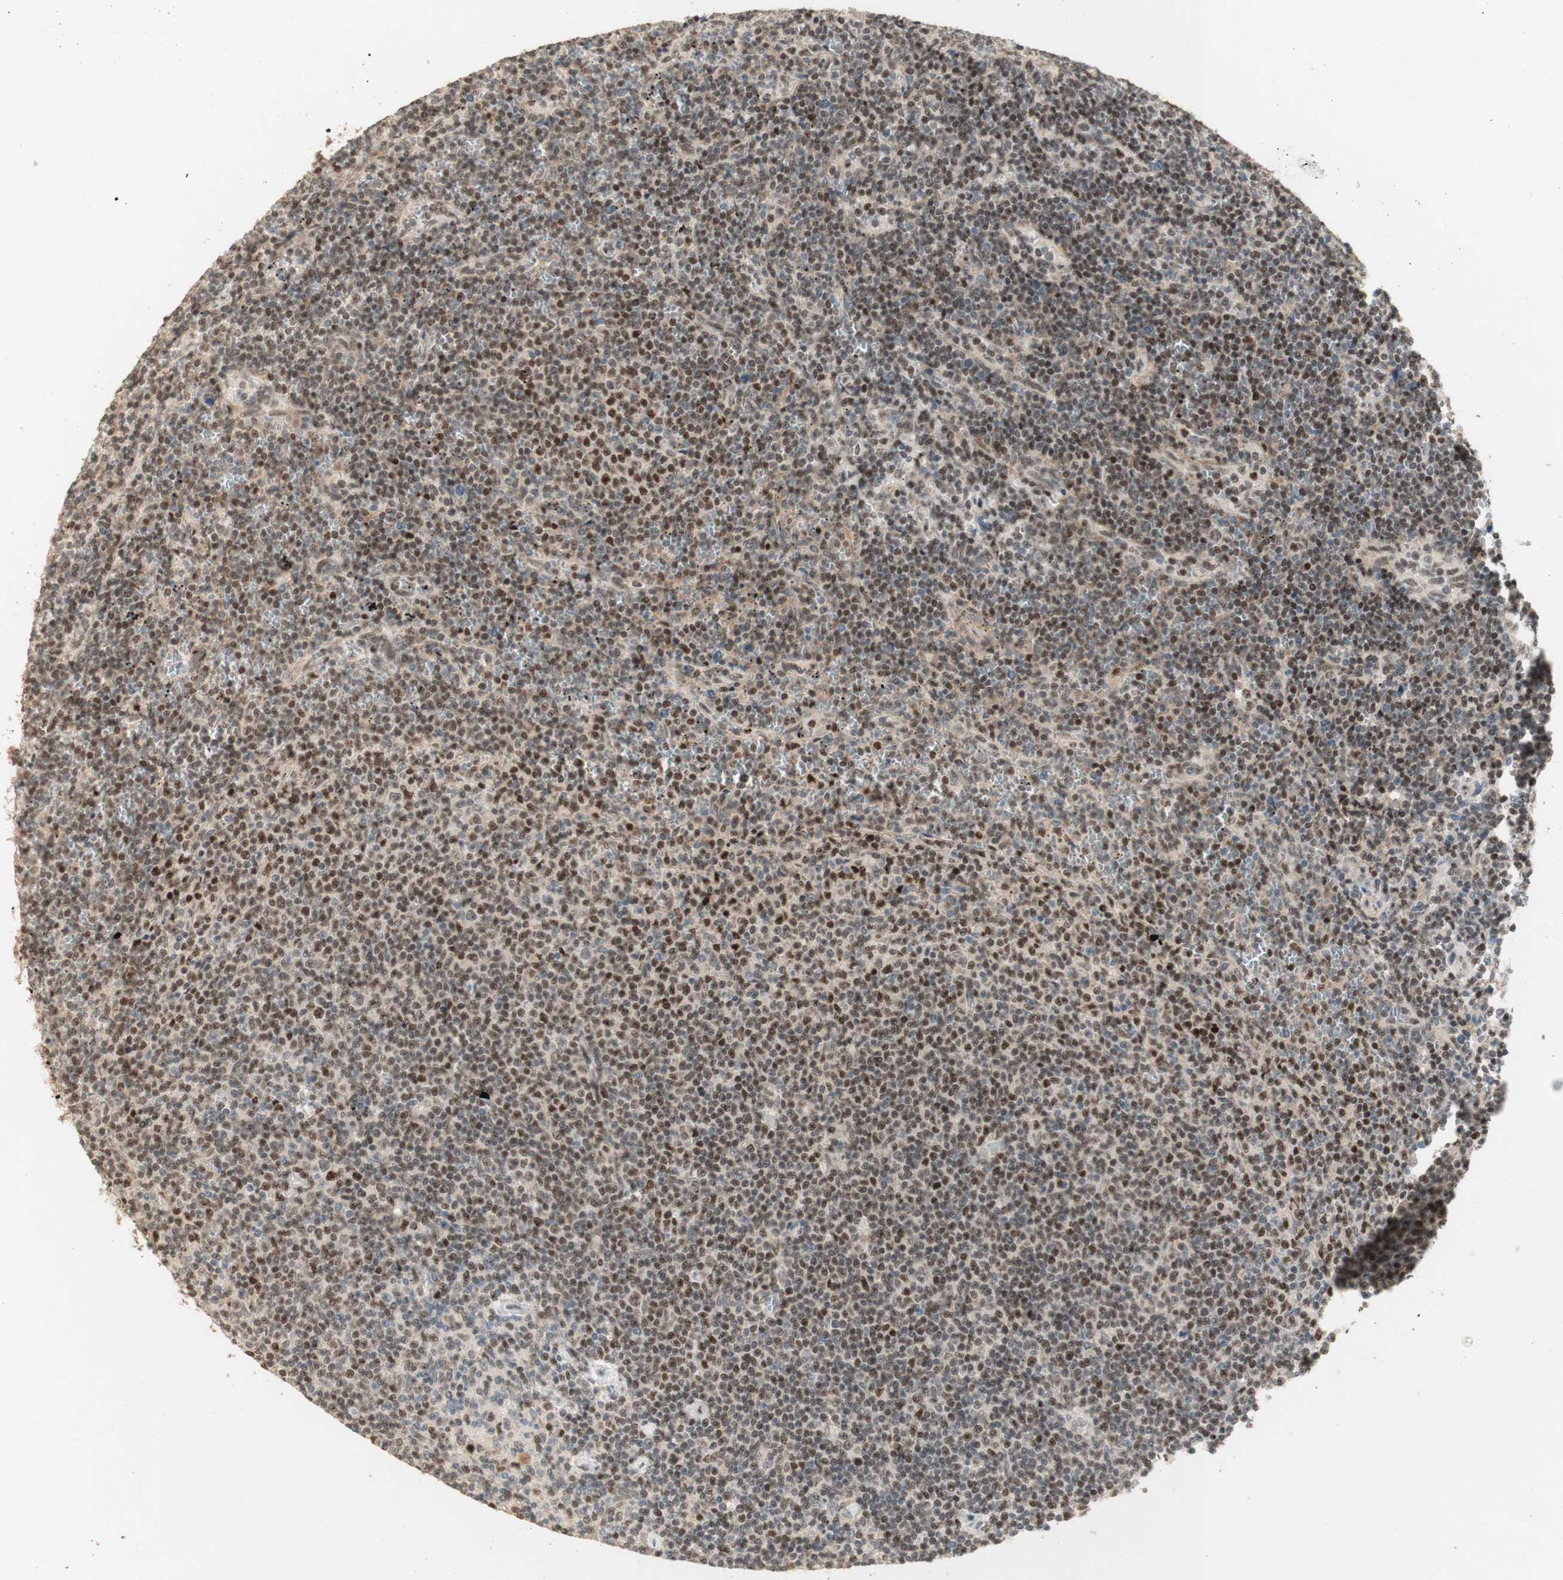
{"staining": {"intensity": "weak", "quantity": ">75%", "location": "nuclear"}, "tissue": "lymphoma", "cell_type": "Tumor cells", "image_type": "cancer", "snomed": [{"axis": "morphology", "description": "Malignant lymphoma, non-Hodgkin's type, Low grade"}, {"axis": "topography", "description": "Spleen"}], "caption": "IHC of lymphoma shows low levels of weak nuclear staining in about >75% of tumor cells. (IHC, brightfield microscopy, high magnification).", "gene": "FOXP1", "patient": {"sex": "female", "age": 50}}